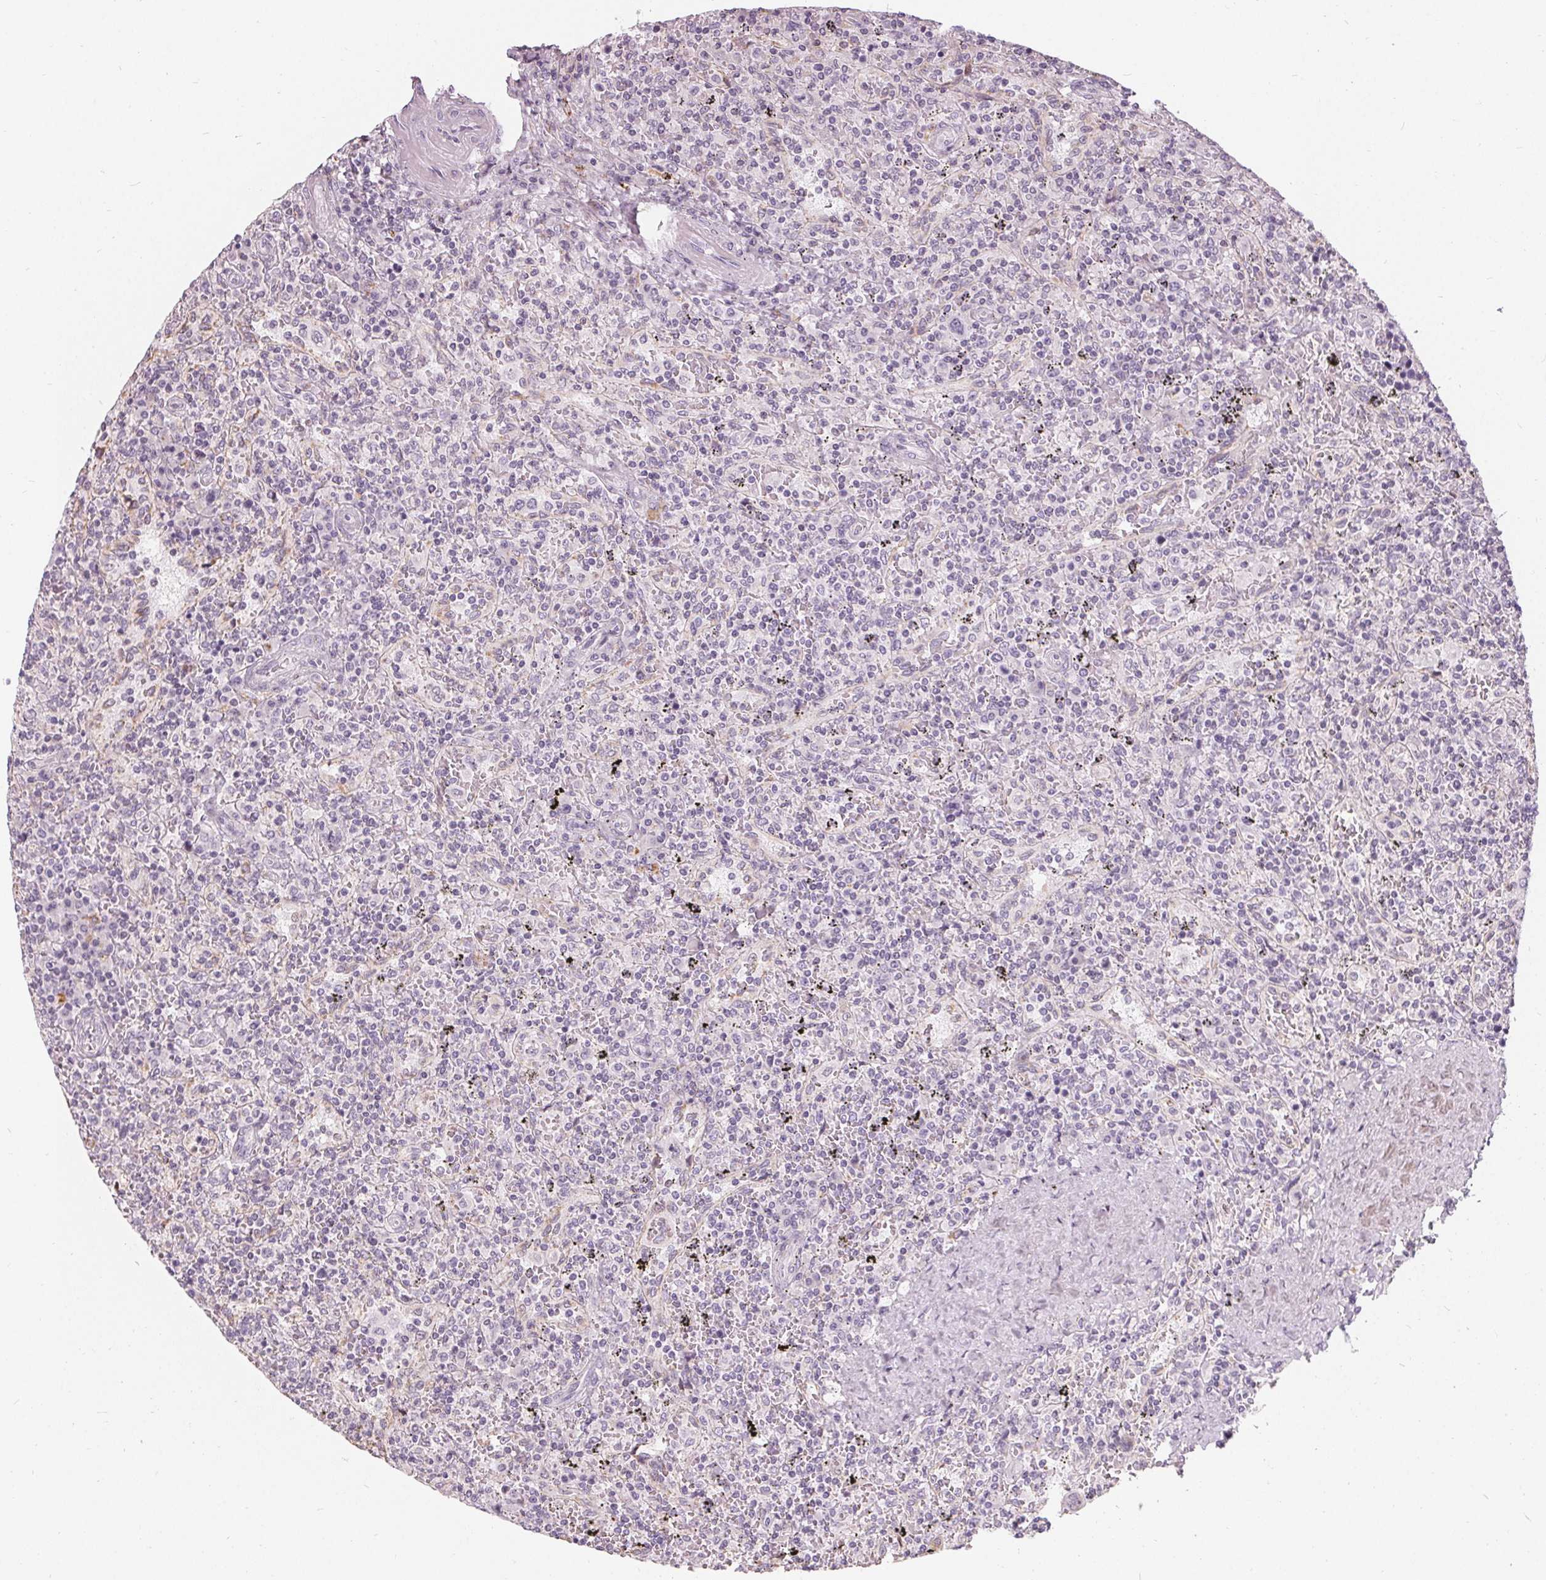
{"staining": {"intensity": "negative", "quantity": "none", "location": "none"}, "tissue": "lymphoma", "cell_type": "Tumor cells", "image_type": "cancer", "snomed": [{"axis": "morphology", "description": "Malignant lymphoma, non-Hodgkin's type, Low grade"}, {"axis": "topography", "description": "Spleen"}], "caption": "Protein analysis of lymphoma demonstrates no significant positivity in tumor cells. Brightfield microscopy of immunohistochemistry (IHC) stained with DAB (brown) and hematoxylin (blue), captured at high magnification.", "gene": "HOPX", "patient": {"sex": "male", "age": 62}}